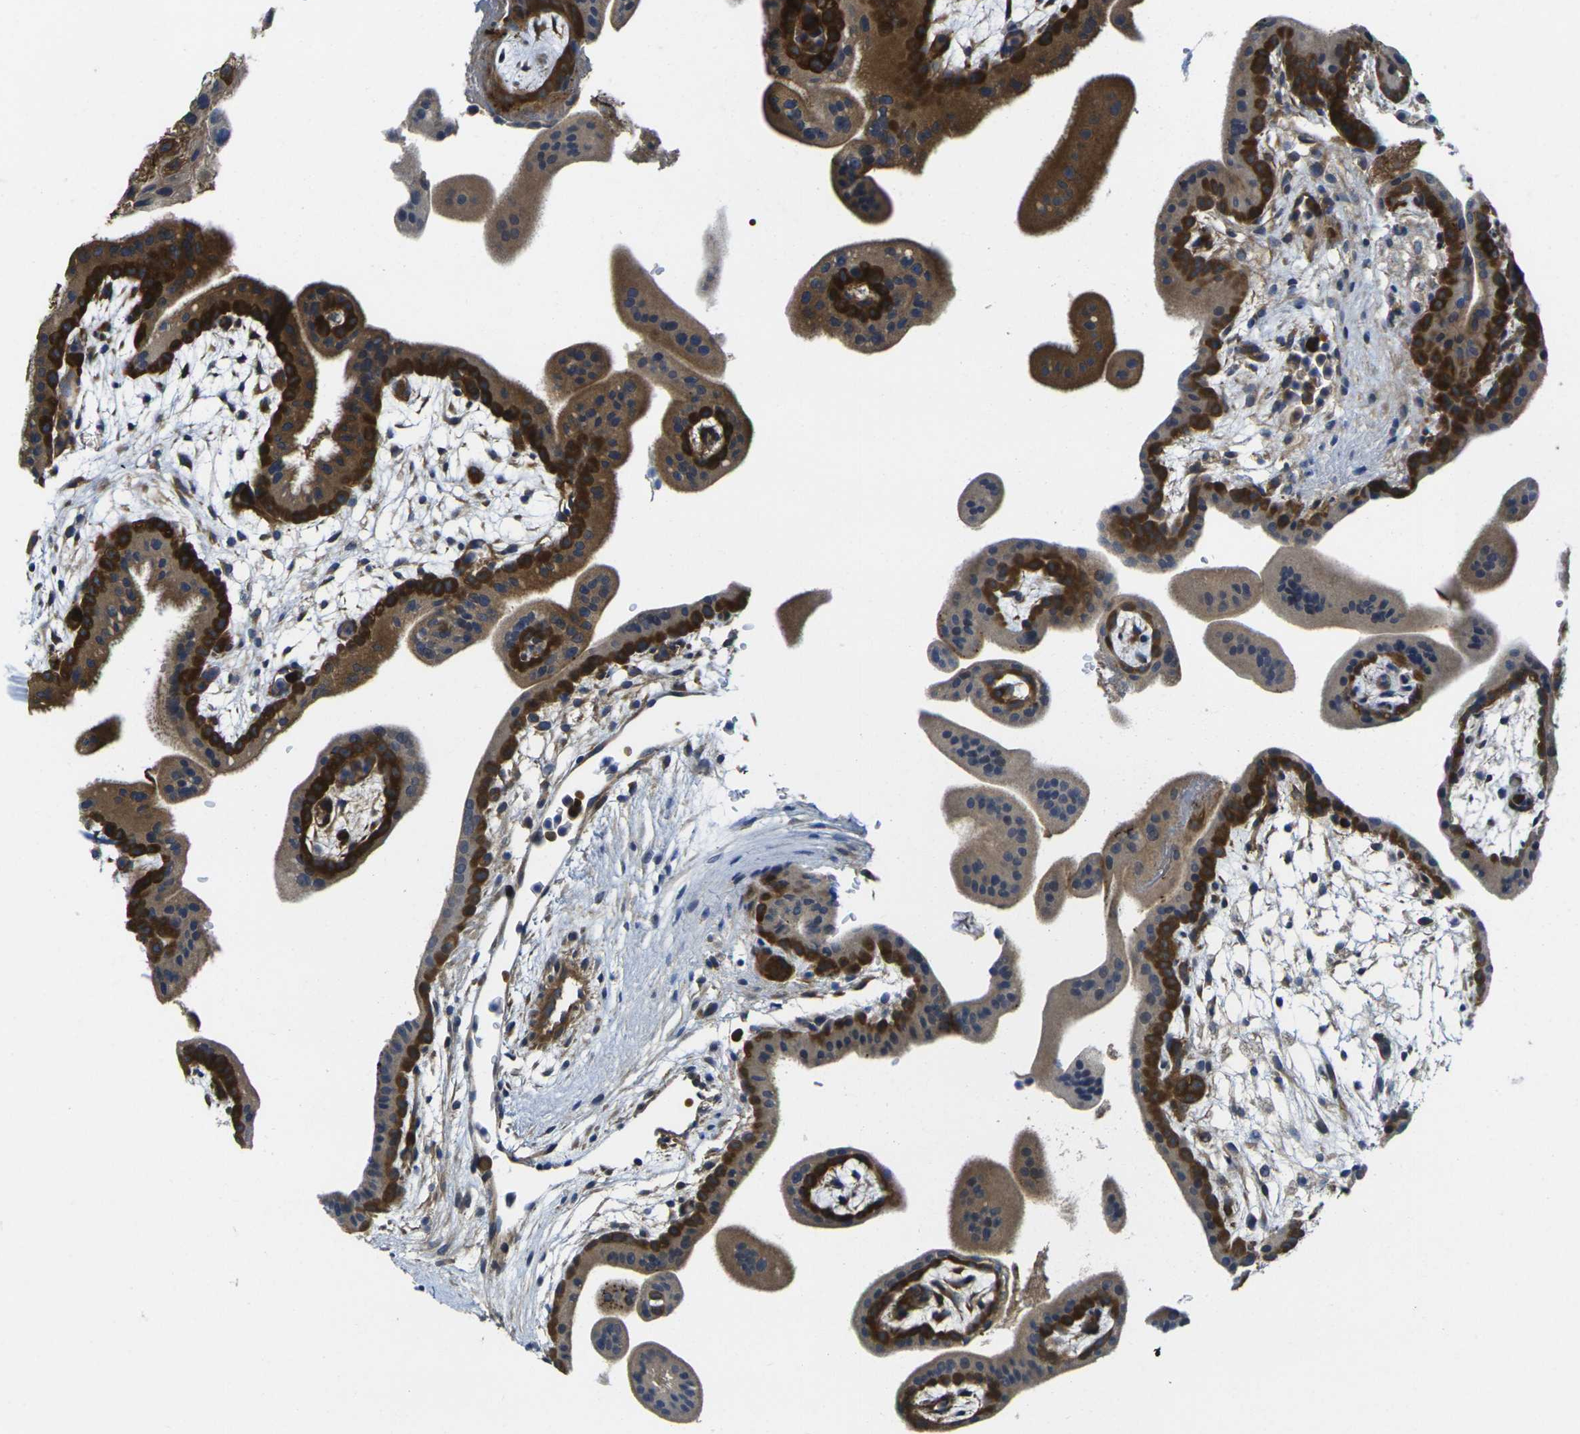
{"staining": {"intensity": "strong", "quantity": ">75%", "location": "cytoplasmic/membranous"}, "tissue": "placenta", "cell_type": "Trophoblastic cells", "image_type": "normal", "snomed": [{"axis": "morphology", "description": "Normal tissue, NOS"}, {"axis": "topography", "description": "Placenta"}], "caption": "IHC of unremarkable placenta shows high levels of strong cytoplasmic/membranous positivity in about >75% of trophoblastic cells. The staining was performed using DAB (3,3'-diaminobenzidine), with brown indicating positive protein expression. Nuclei are stained blue with hematoxylin.", "gene": "GNA12", "patient": {"sex": "female", "age": 35}}